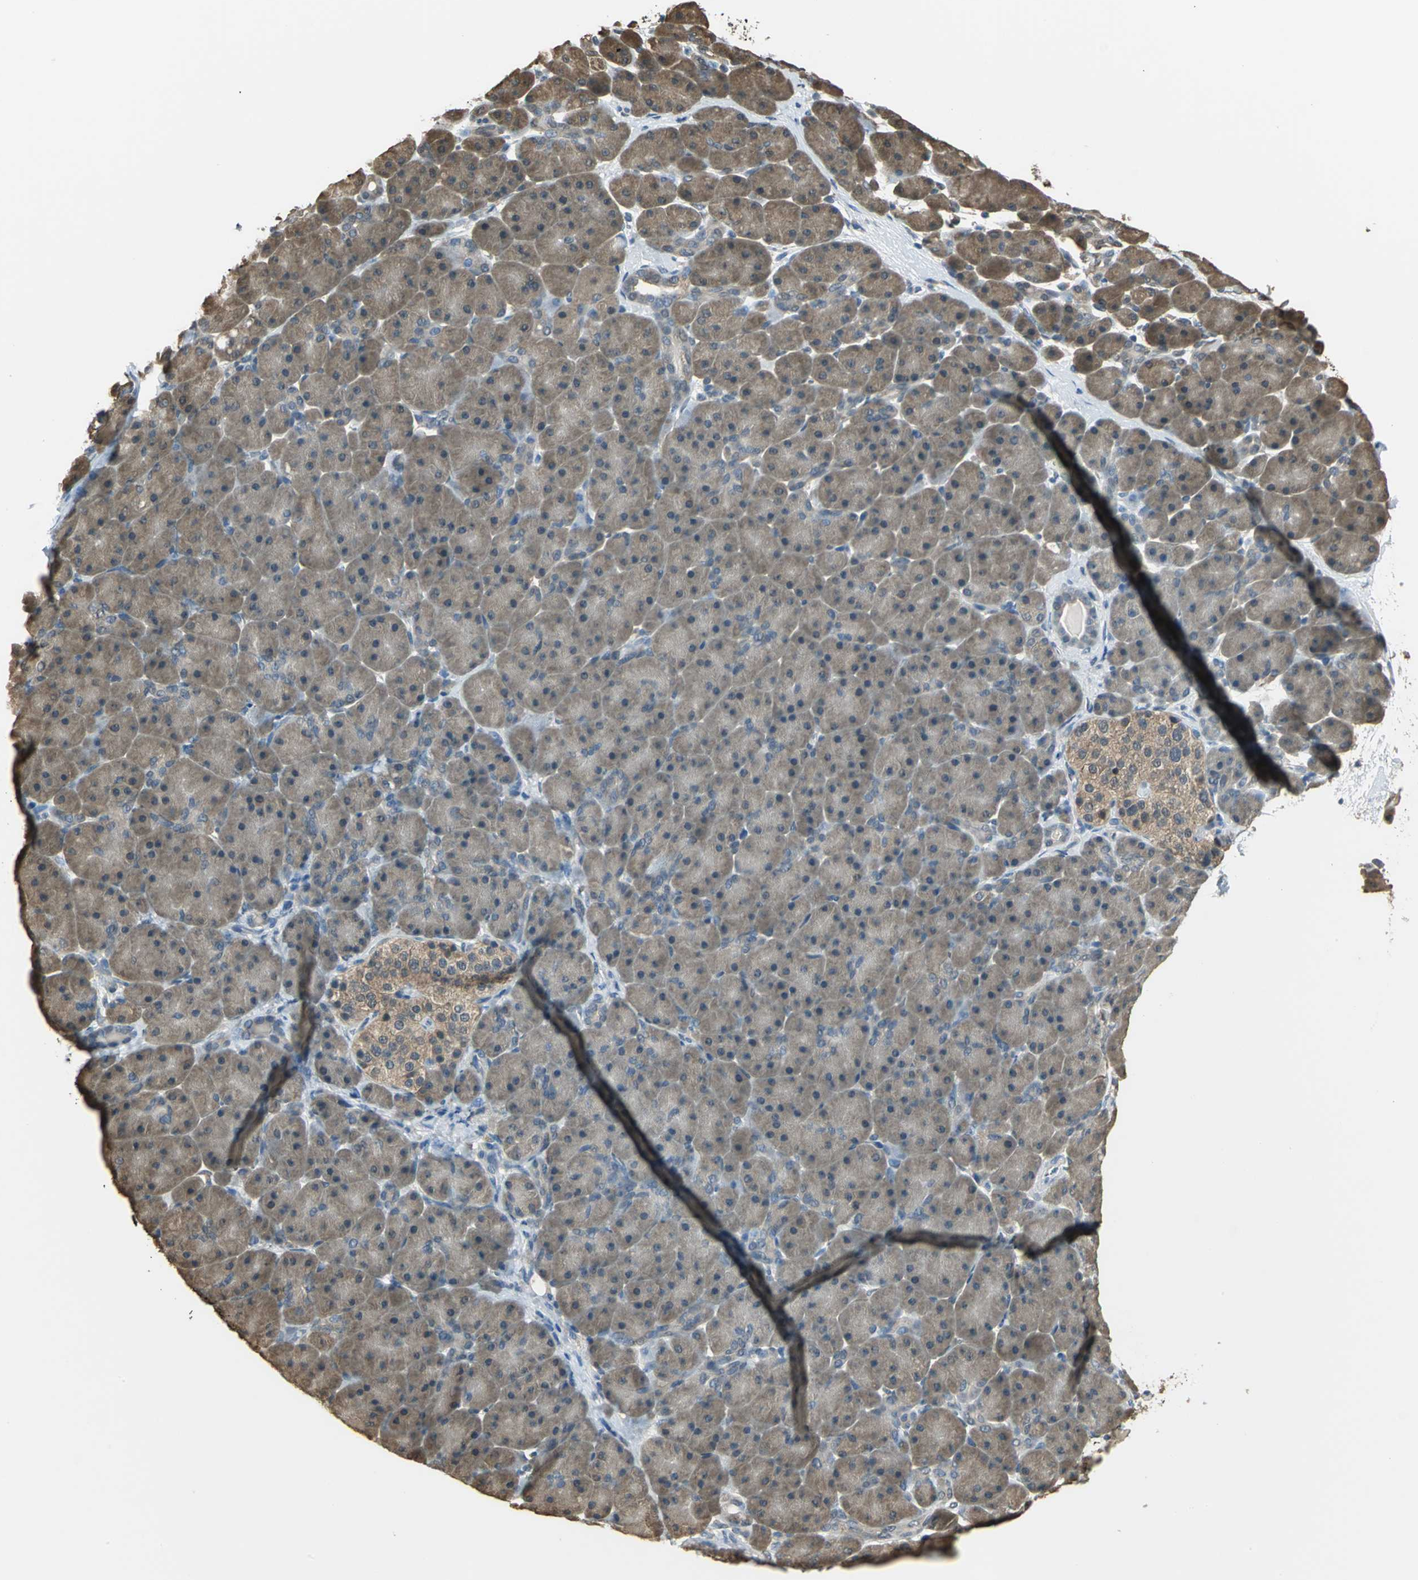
{"staining": {"intensity": "moderate", "quantity": ">75%", "location": "cytoplasmic/membranous"}, "tissue": "pancreas", "cell_type": "Exocrine glandular cells", "image_type": "normal", "snomed": [{"axis": "morphology", "description": "Normal tissue, NOS"}, {"axis": "topography", "description": "Pancreas"}], "caption": "DAB immunohistochemical staining of normal pancreas shows moderate cytoplasmic/membranous protein expression in approximately >75% of exocrine glandular cells.", "gene": "PARK7", "patient": {"sex": "male", "age": 66}}